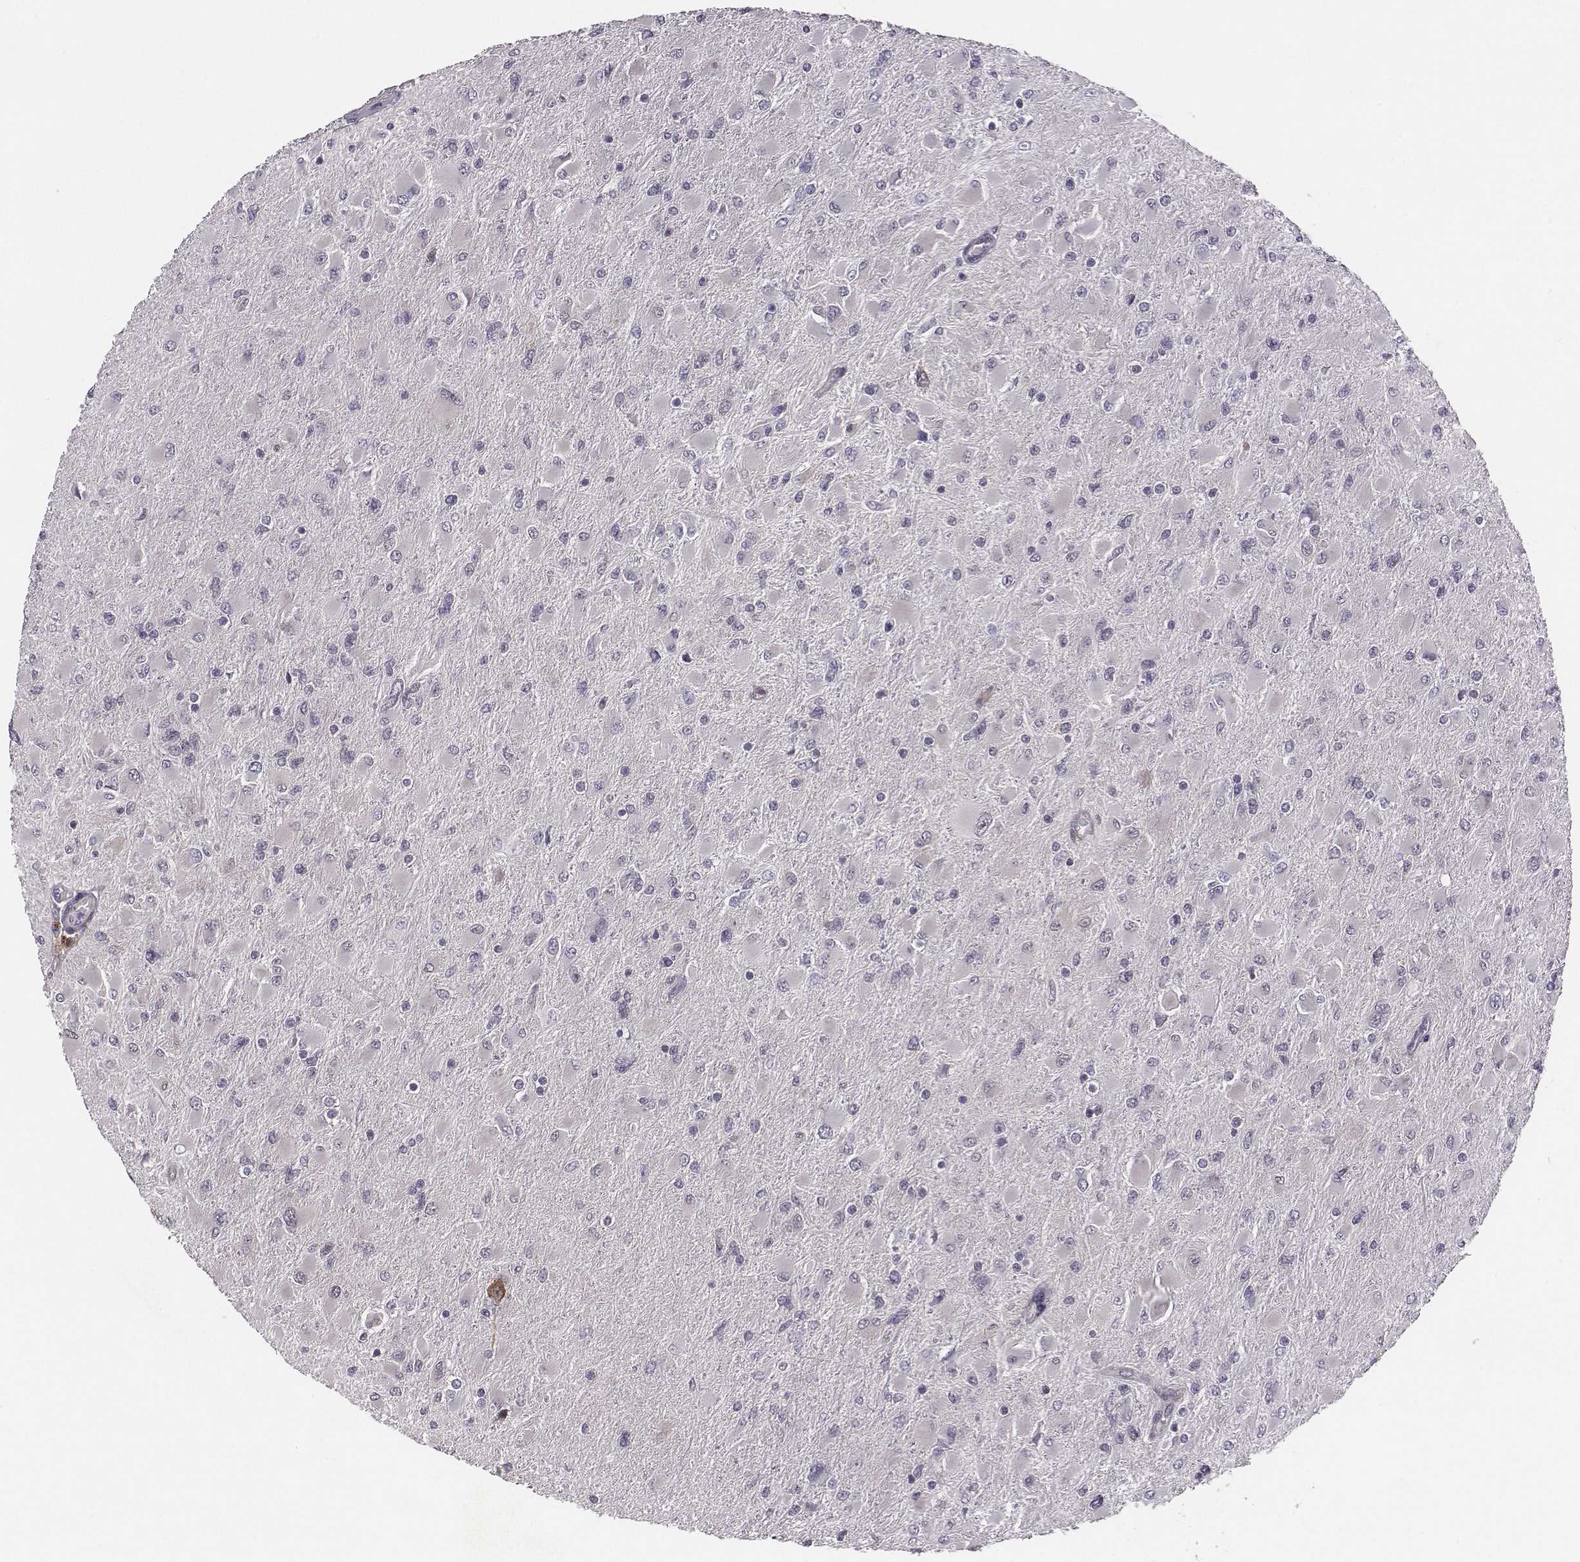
{"staining": {"intensity": "negative", "quantity": "none", "location": "none"}, "tissue": "glioma", "cell_type": "Tumor cells", "image_type": "cancer", "snomed": [{"axis": "morphology", "description": "Glioma, malignant, High grade"}, {"axis": "topography", "description": "Cerebral cortex"}], "caption": "A photomicrograph of human malignant high-grade glioma is negative for staining in tumor cells.", "gene": "SMURF2", "patient": {"sex": "female", "age": 36}}